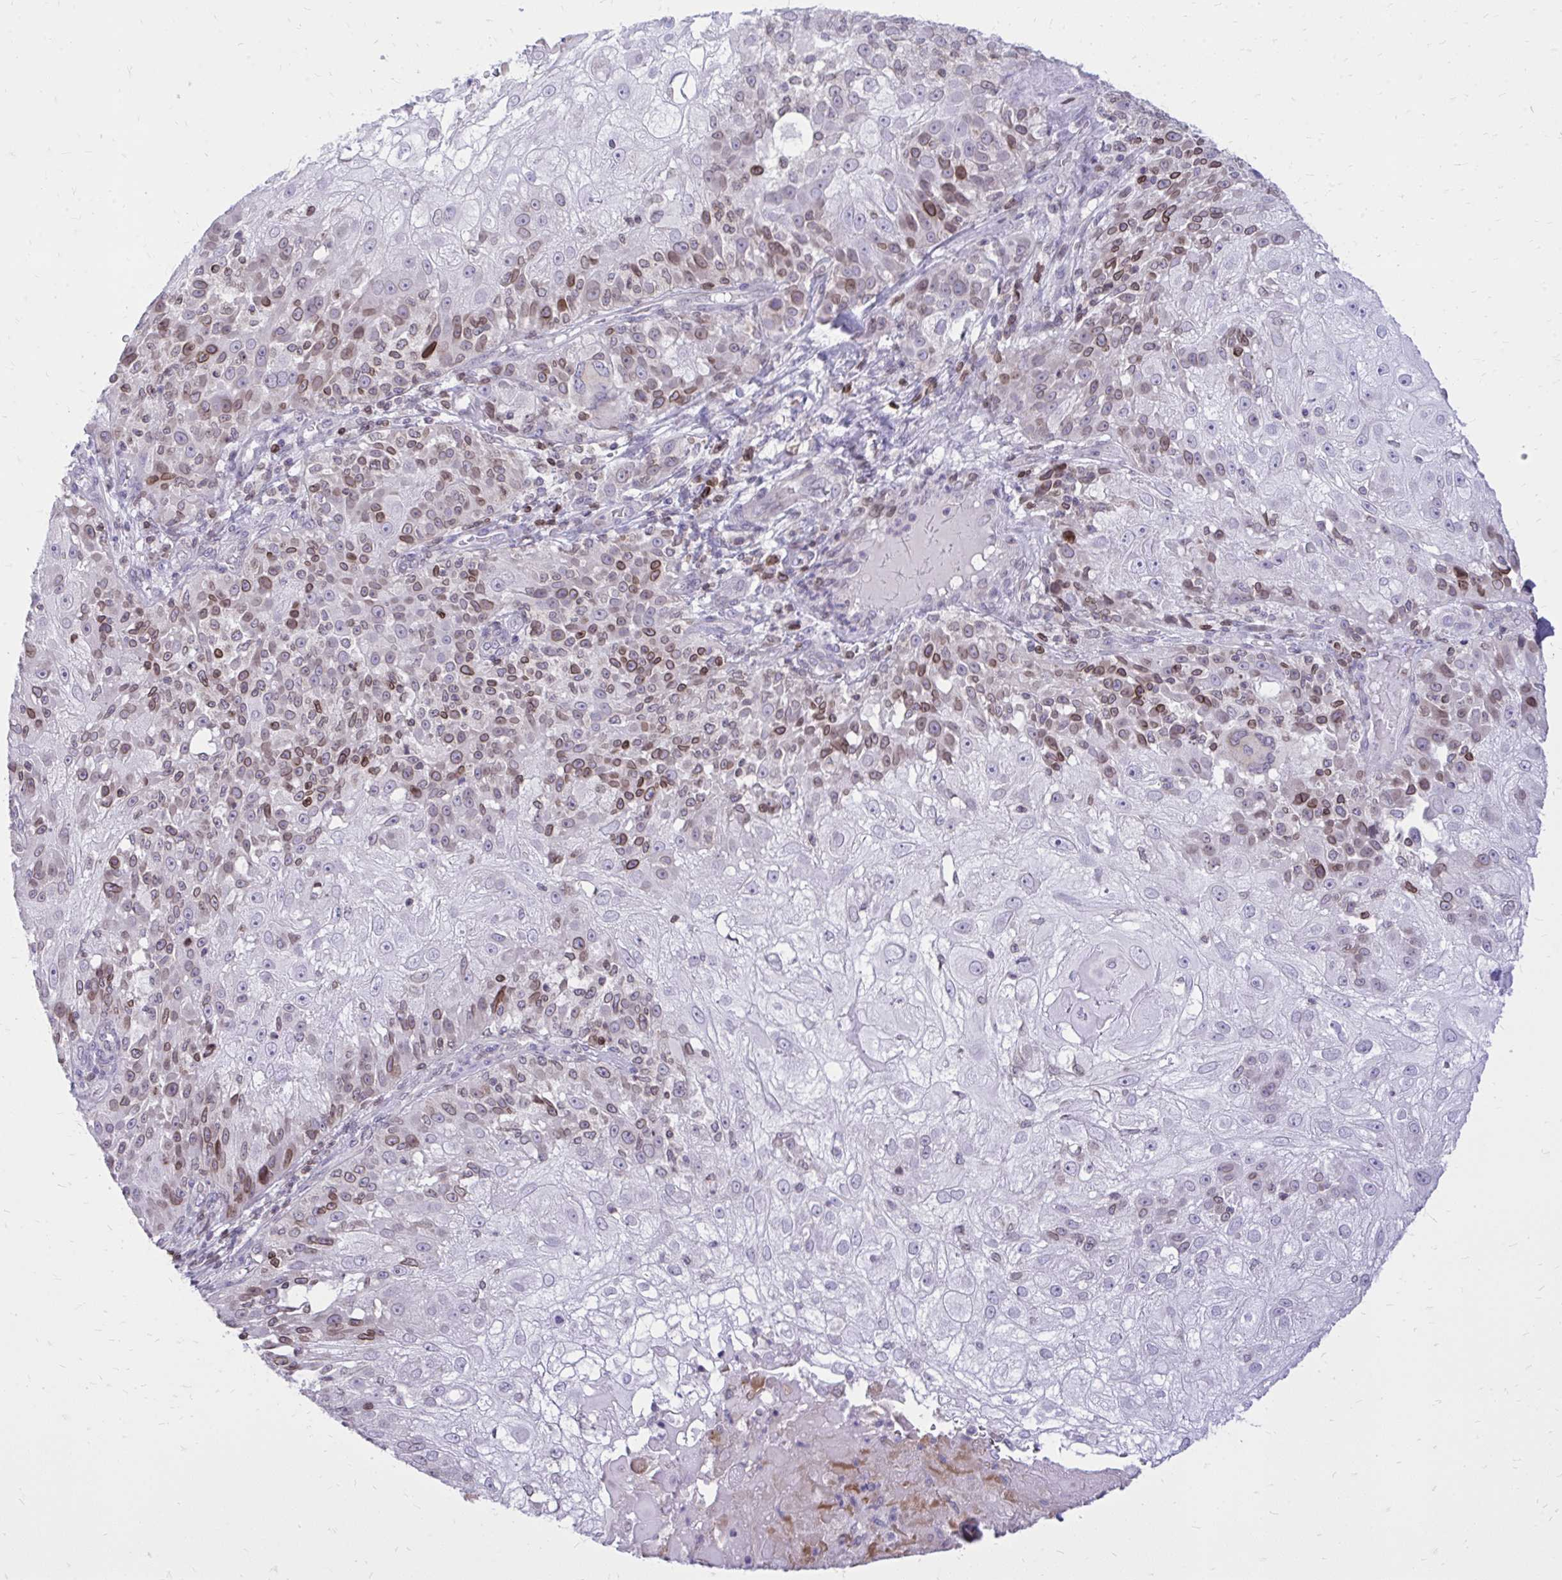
{"staining": {"intensity": "moderate", "quantity": "25%-75%", "location": "cytoplasmic/membranous,nuclear"}, "tissue": "skin cancer", "cell_type": "Tumor cells", "image_type": "cancer", "snomed": [{"axis": "morphology", "description": "Normal tissue, NOS"}, {"axis": "morphology", "description": "Squamous cell carcinoma, NOS"}, {"axis": "topography", "description": "Skin"}], "caption": "Immunohistochemical staining of human skin squamous cell carcinoma shows medium levels of moderate cytoplasmic/membranous and nuclear protein positivity in approximately 25%-75% of tumor cells.", "gene": "RPS6KA2", "patient": {"sex": "female", "age": 83}}